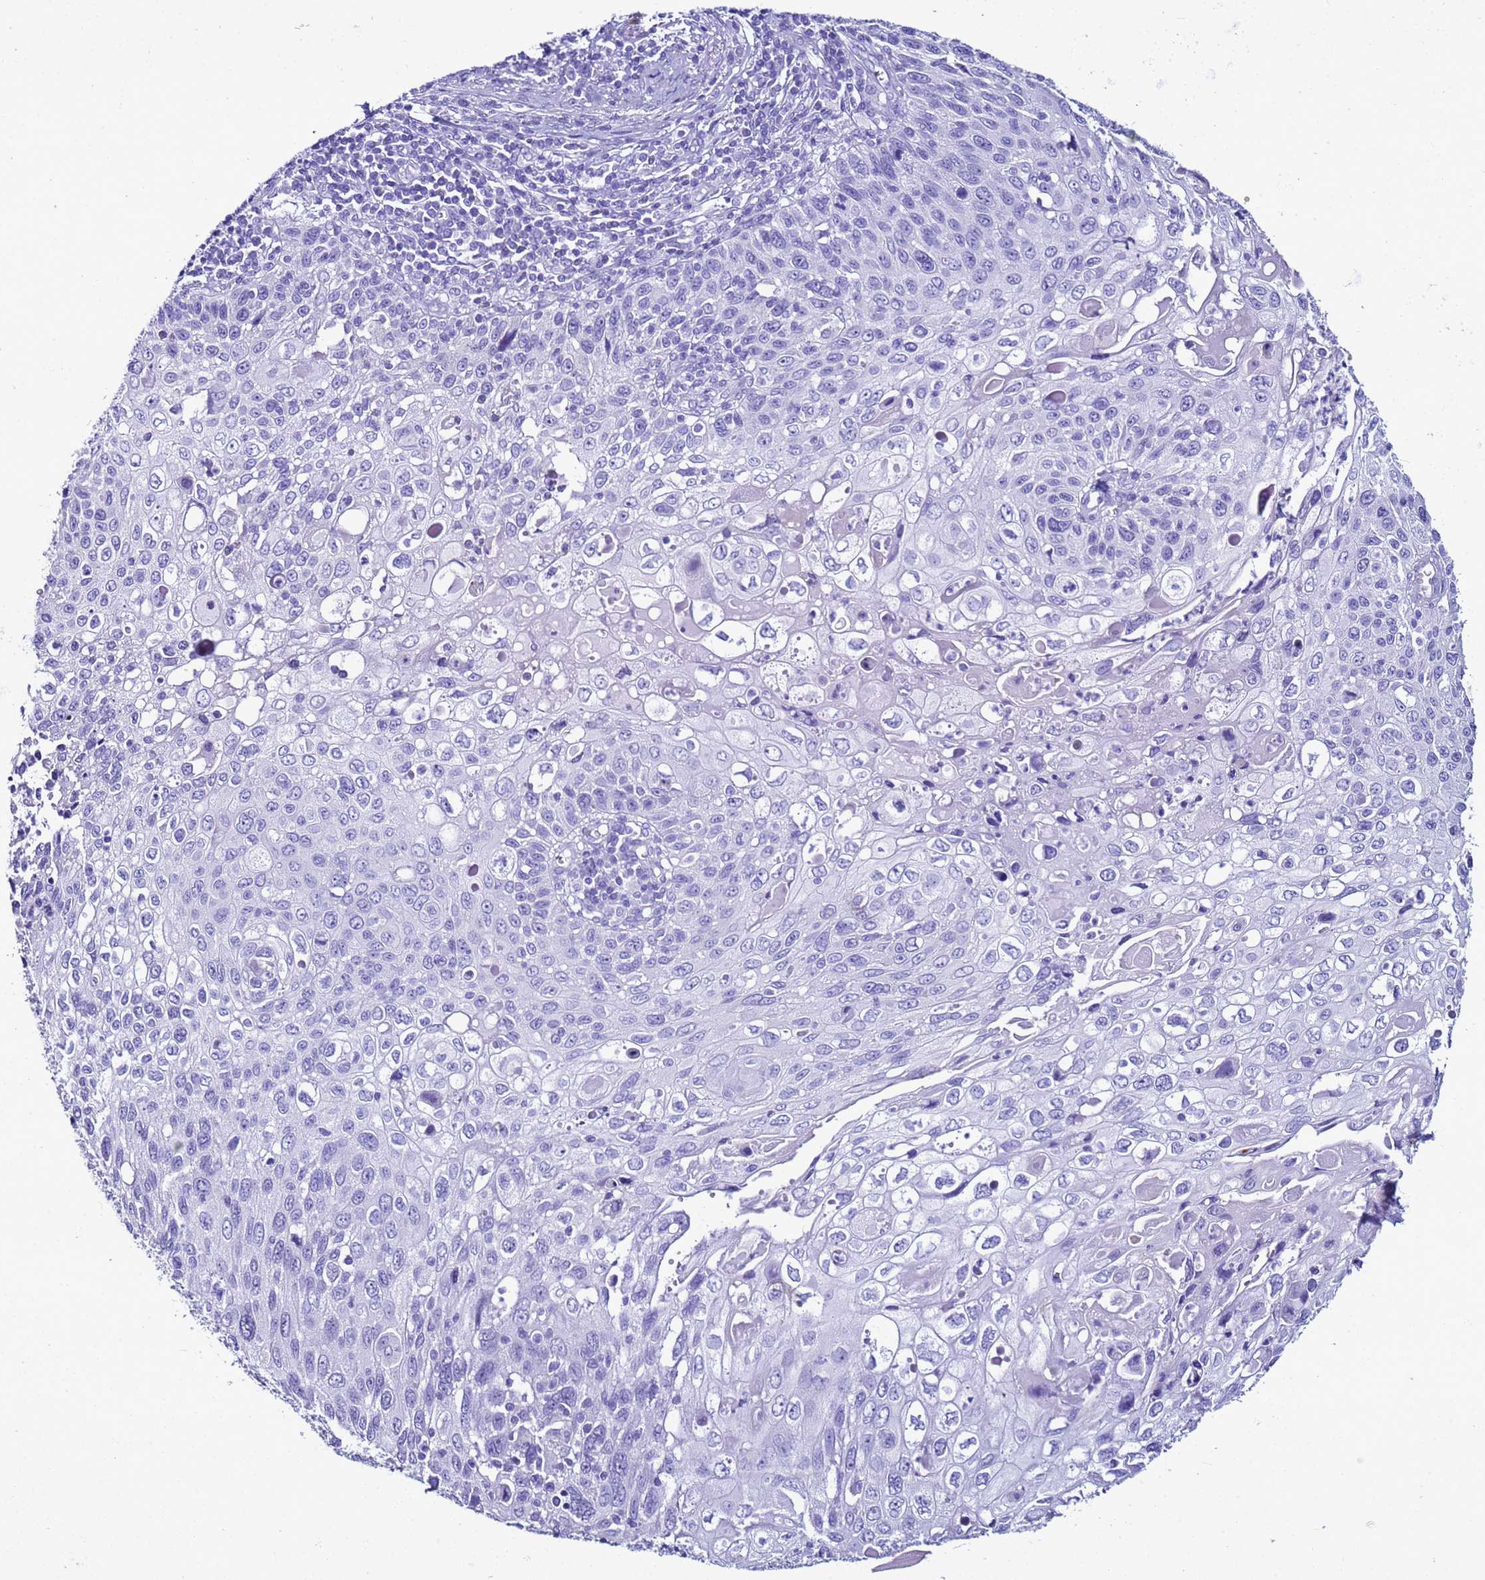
{"staining": {"intensity": "negative", "quantity": "none", "location": "none"}, "tissue": "cervical cancer", "cell_type": "Tumor cells", "image_type": "cancer", "snomed": [{"axis": "morphology", "description": "Squamous cell carcinoma, NOS"}, {"axis": "topography", "description": "Cervix"}], "caption": "Histopathology image shows no protein expression in tumor cells of cervical cancer (squamous cell carcinoma) tissue.", "gene": "LCMT1", "patient": {"sex": "female", "age": 70}}